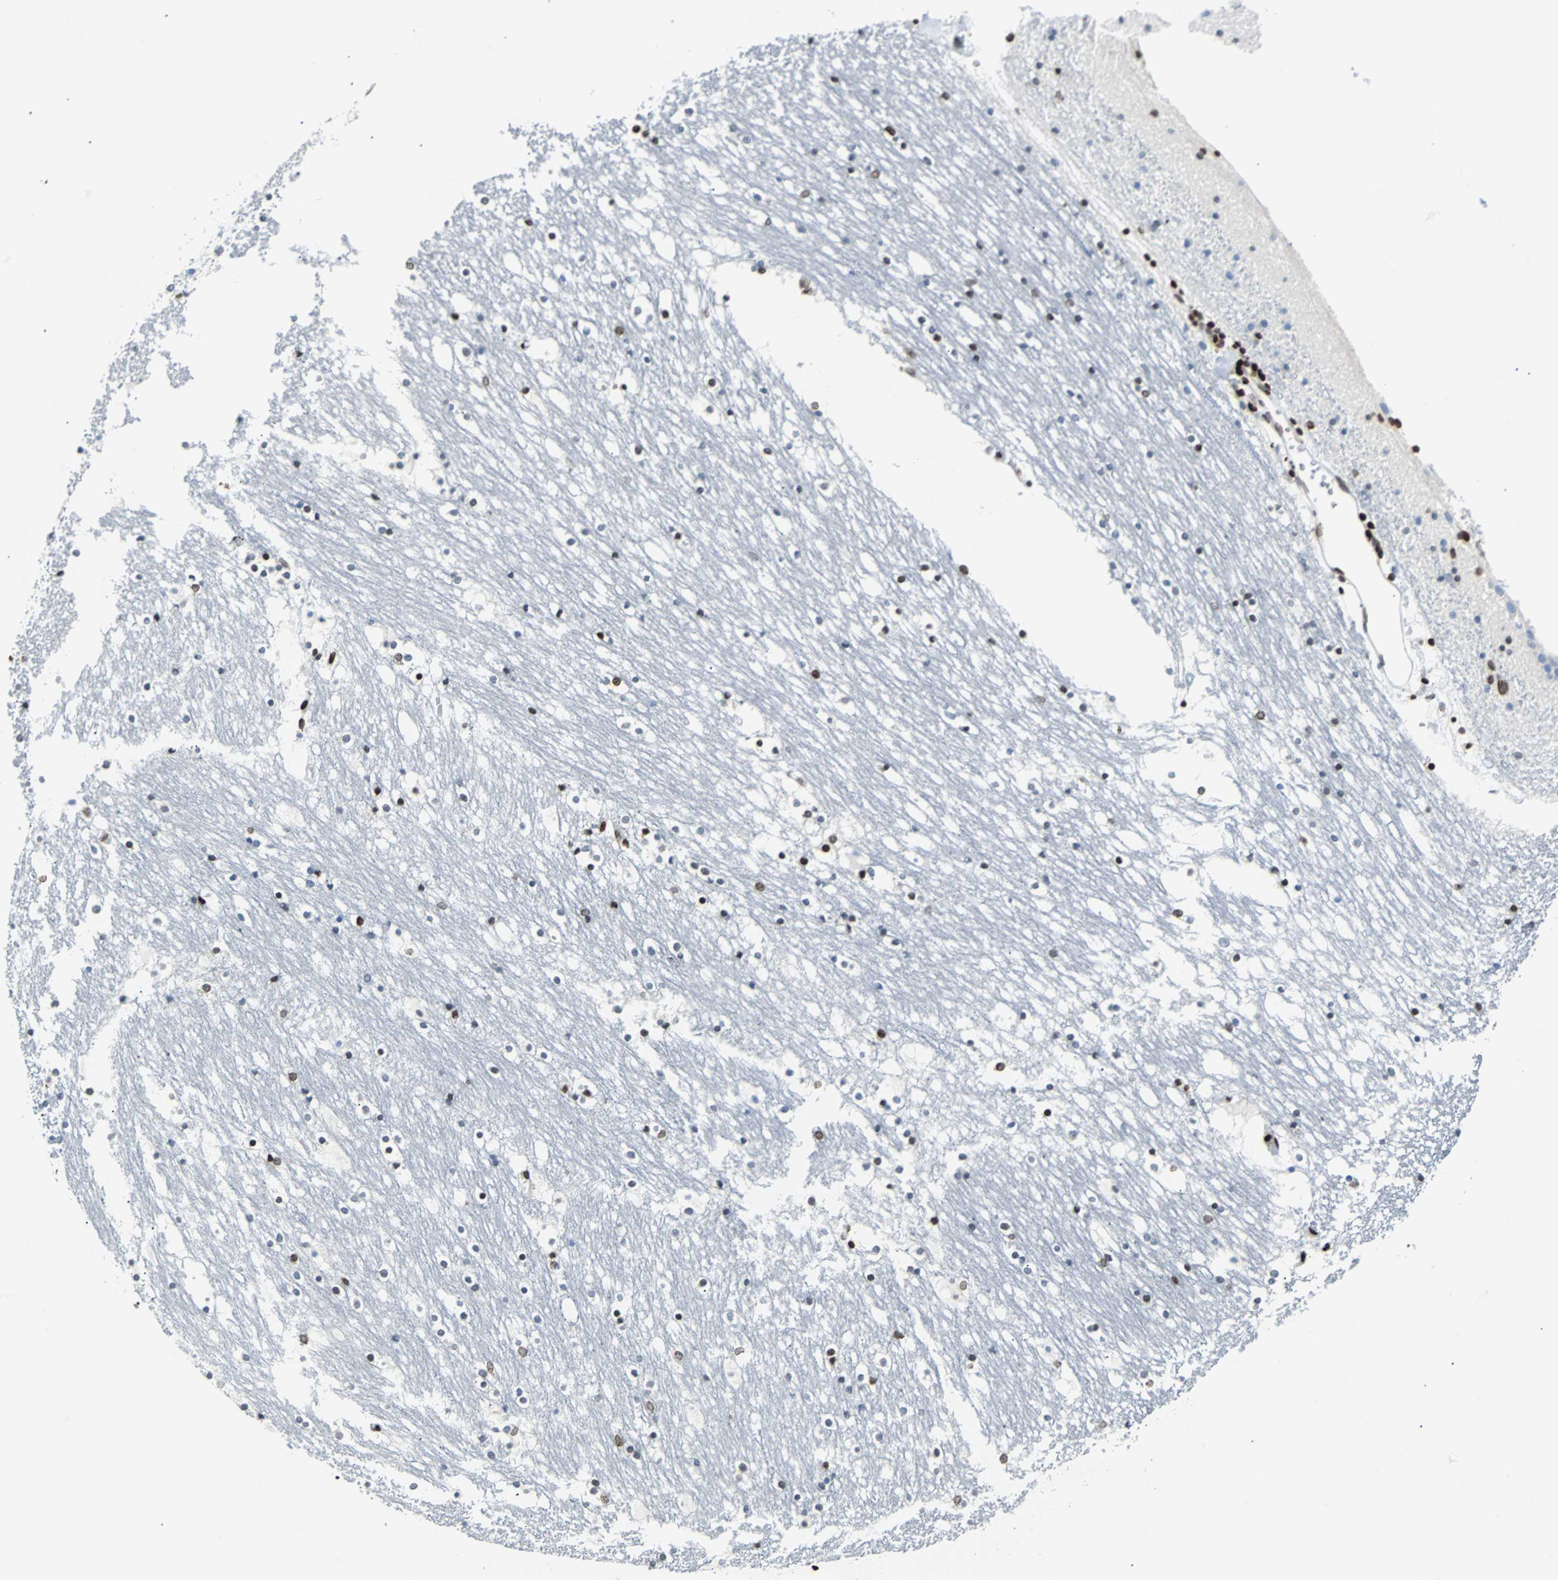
{"staining": {"intensity": "moderate", "quantity": "<25%", "location": "nuclear"}, "tissue": "caudate", "cell_type": "Glial cells", "image_type": "normal", "snomed": [{"axis": "morphology", "description": "Normal tissue, NOS"}, {"axis": "topography", "description": "Lateral ventricle wall"}], "caption": "Immunohistochemistry (IHC) (DAB (3,3'-diaminobenzidine)) staining of benign human caudate shows moderate nuclear protein staining in approximately <25% of glial cells.", "gene": "ZNF131", "patient": {"sex": "male", "age": 45}}